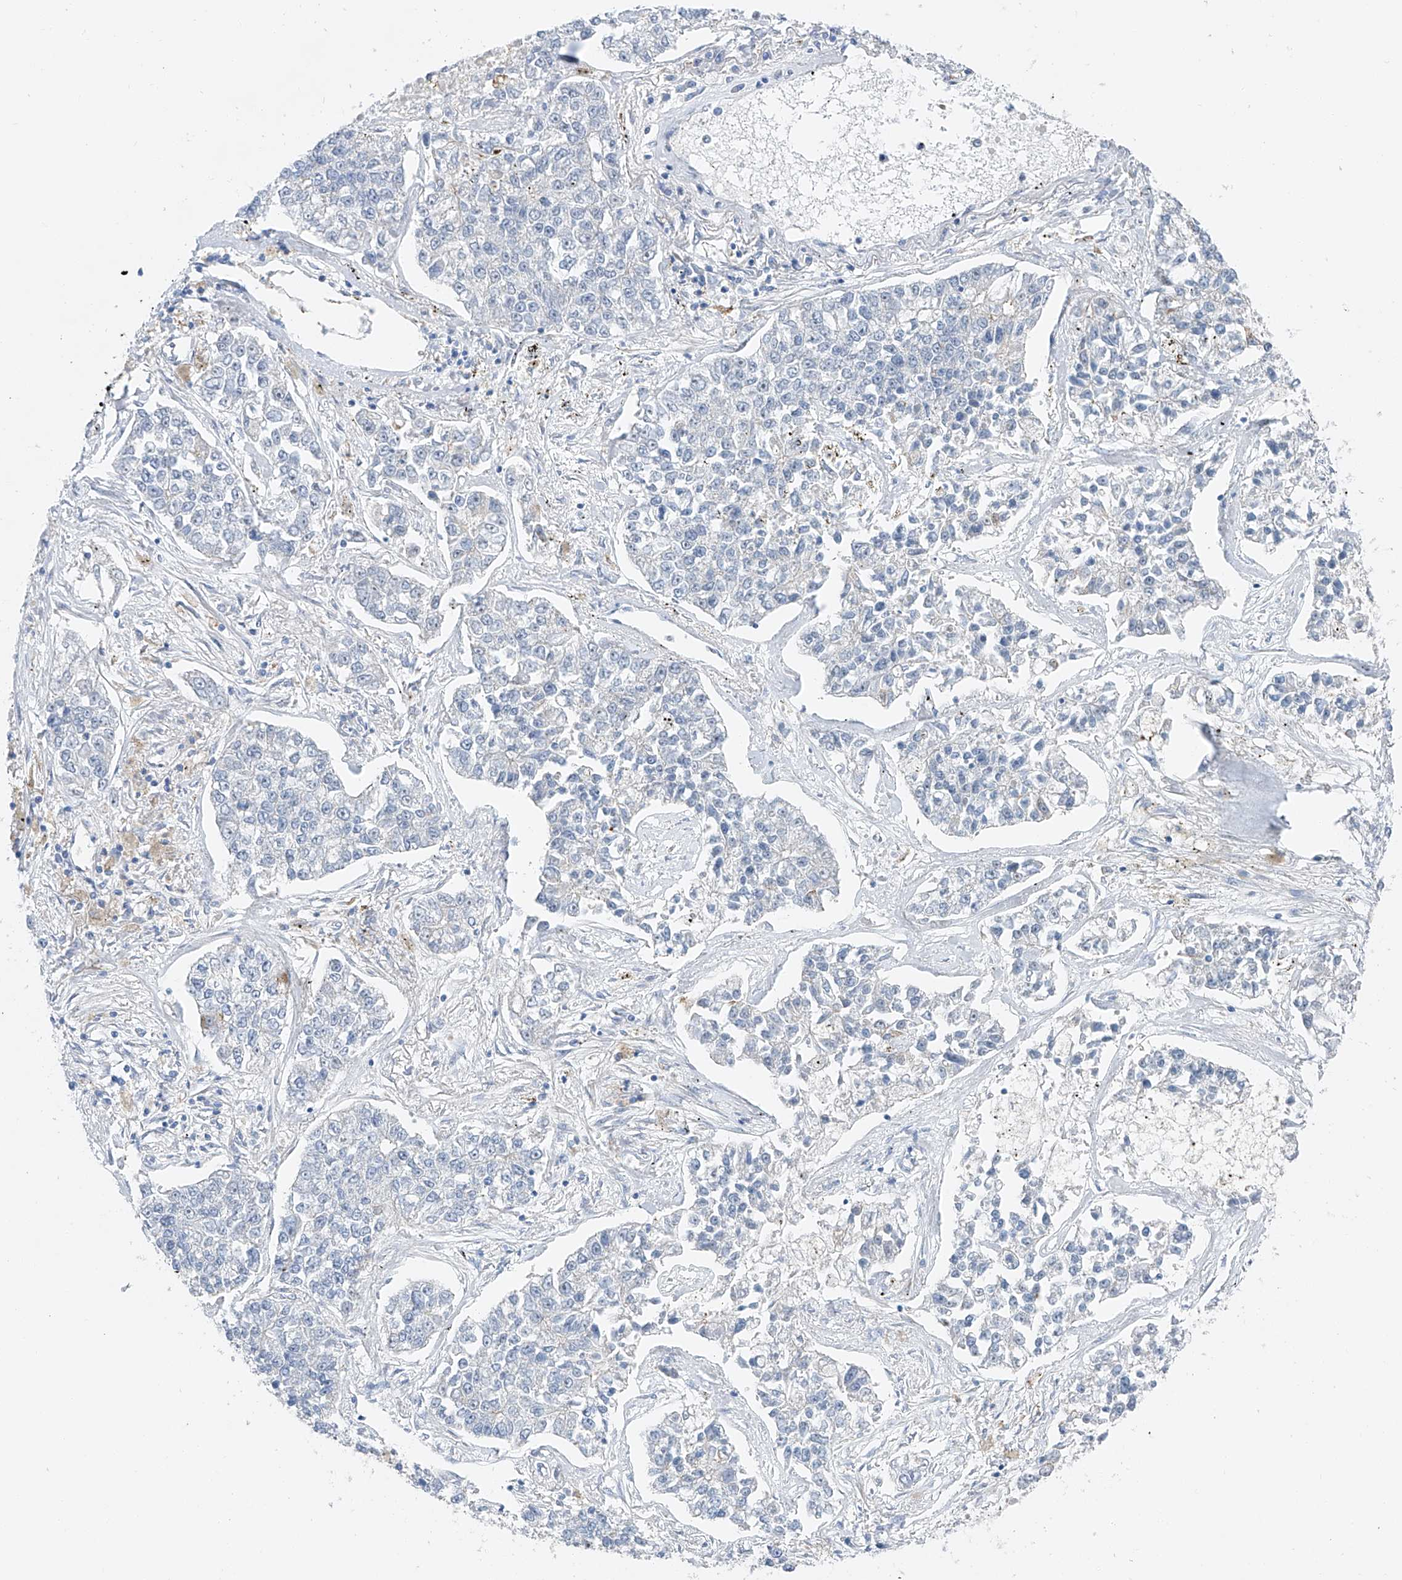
{"staining": {"intensity": "negative", "quantity": "none", "location": "none"}, "tissue": "lung cancer", "cell_type": "Tumor cells", "image_type": "cancer", "snomed": [{"axis": "morphology", "description": "Adenocarcinoma, NOS"}, {"axis": "topography", "description": "Lung"}], "caption": "Tumor cells show no significant staining in lung cancer.", "gene": "CLDND1", "patient": {"sex": "male", "age": 49}}